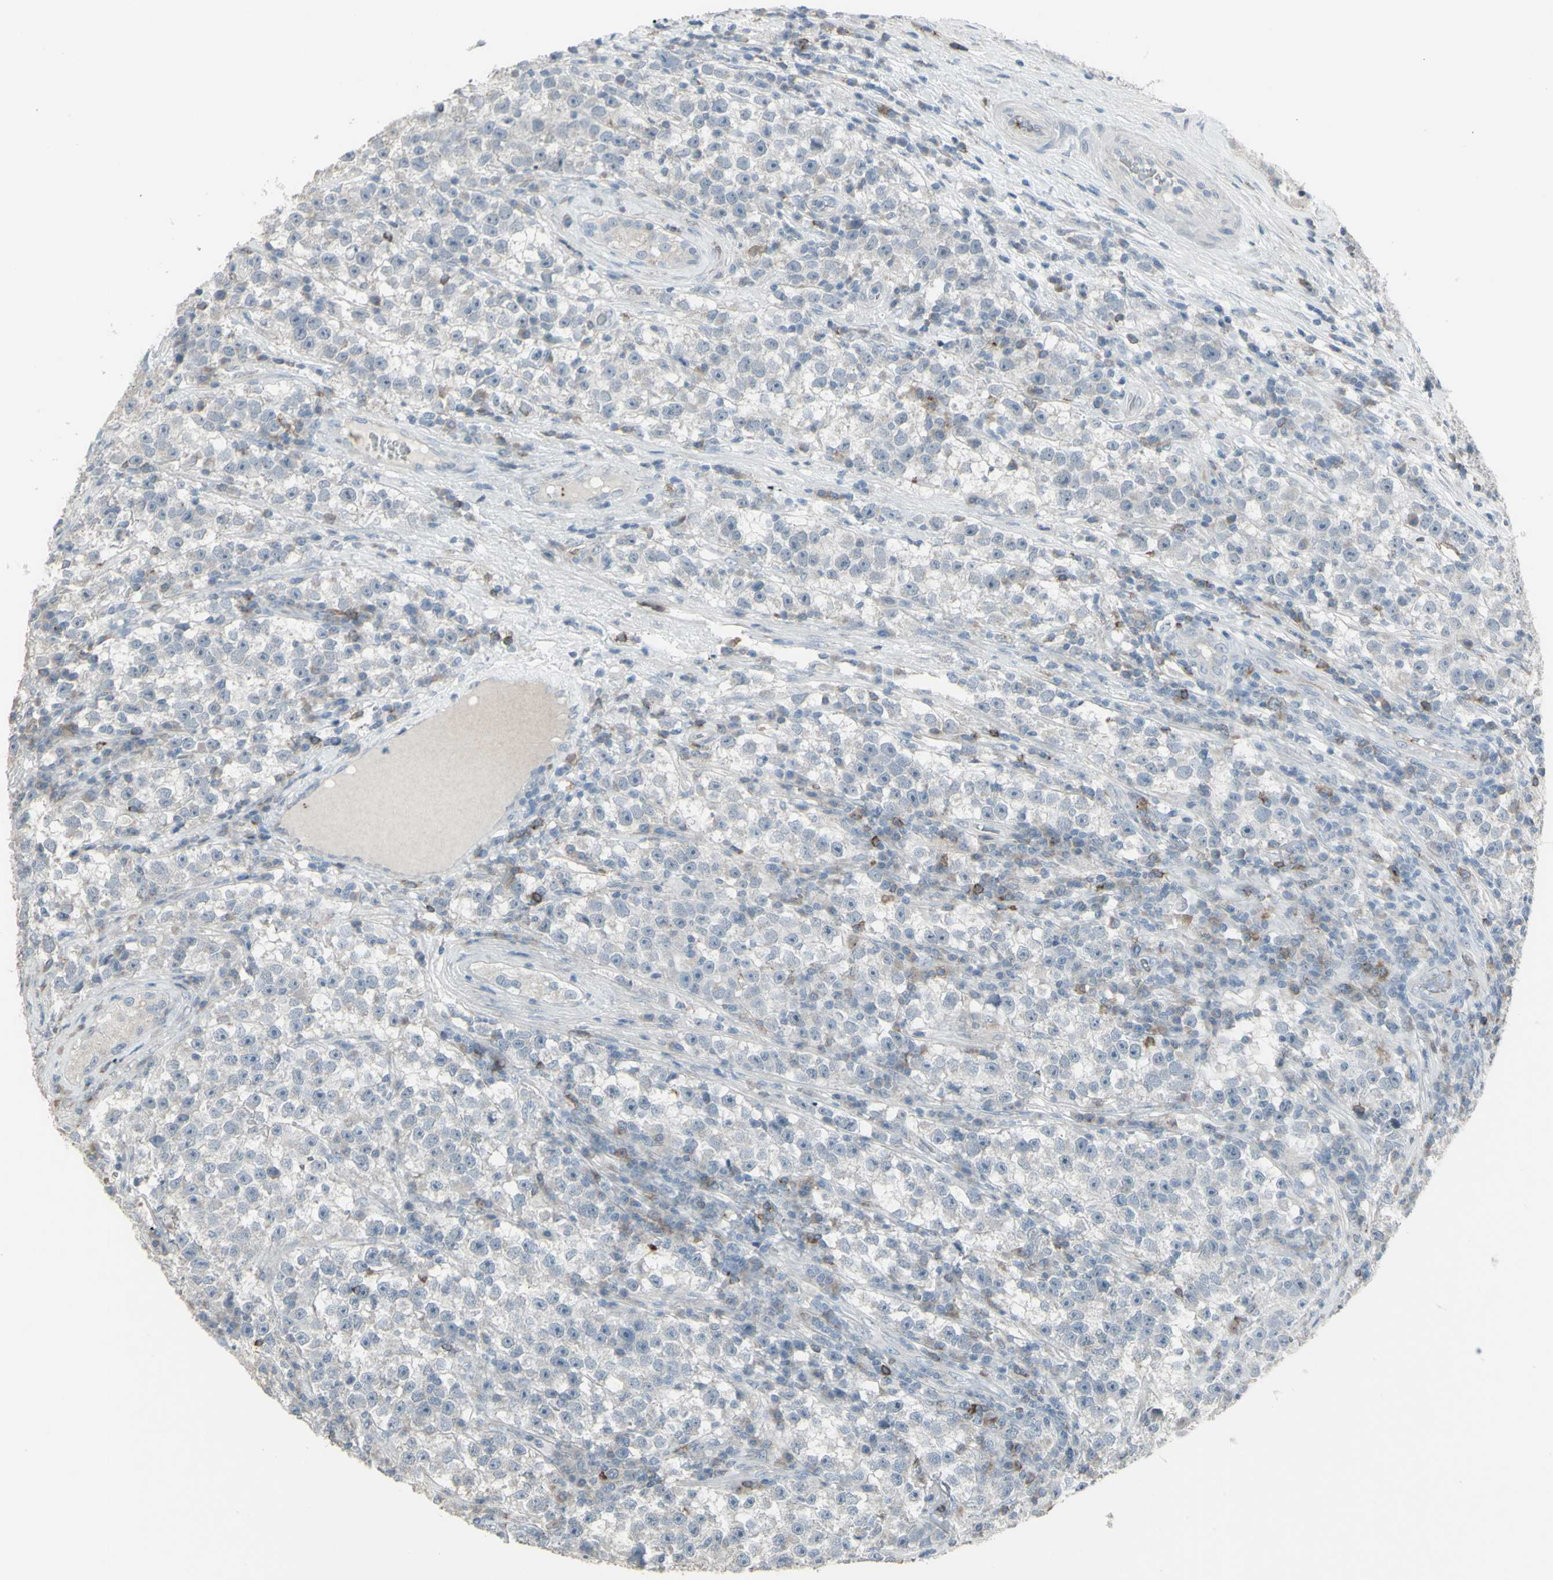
{"staining": {"intensity": "negative", "quantity": "none", "location": "none"}, "tissue": "testis cancer", "cell_type": "Tumor cells", "image_type": "cancer", "snomed": [{"axis": "morphology", "description": "Seminoma, NOS"}, {"axis": "topography", "description": "Testis"}], "caption": "Image shows no significant protein positivity in tumor cells of testis cancer (seminoma).", "gene": "CD79B", "patient": {"sex": "male", "age": 22}}